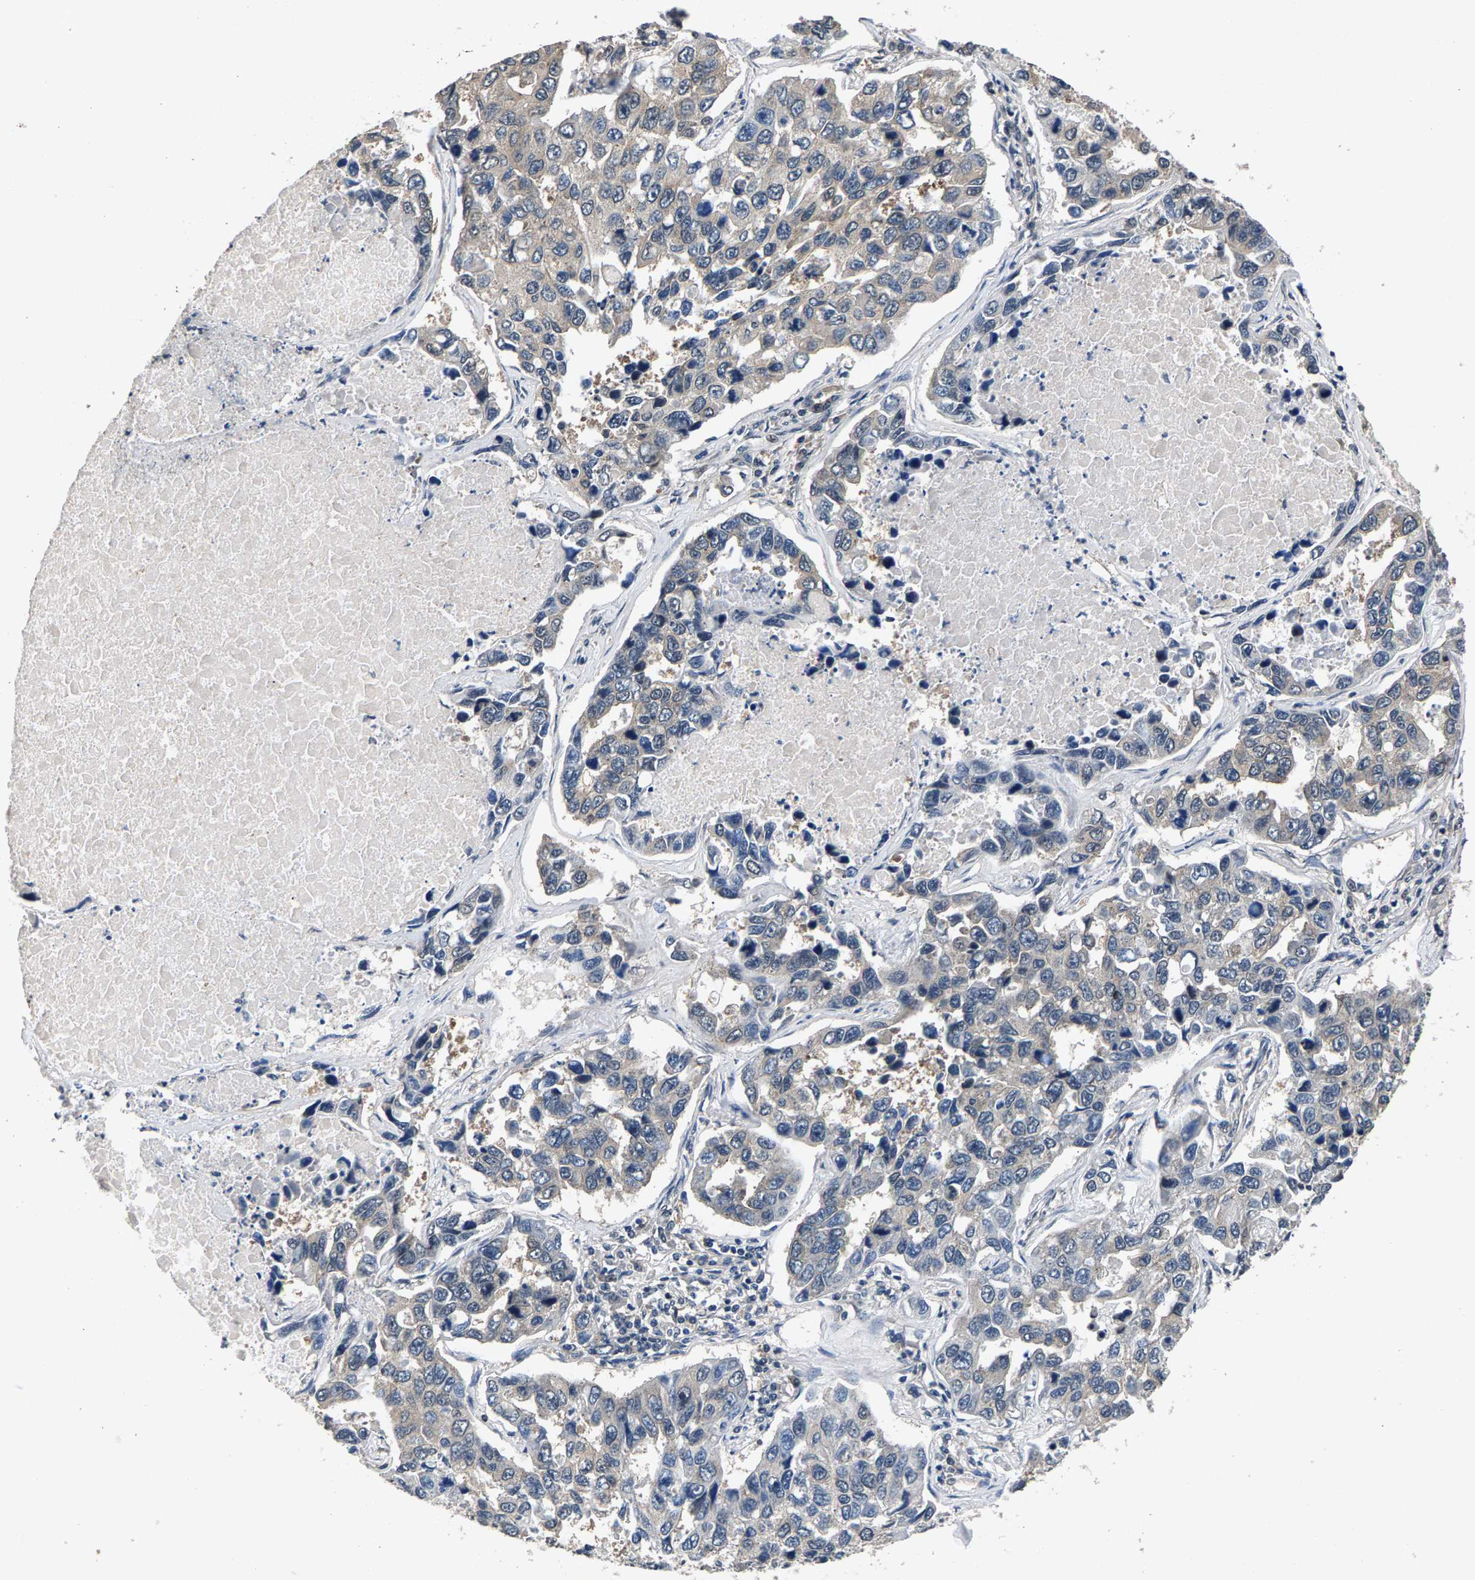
{"staining": {"intensity": "weak", "quantity": "<25%", "location": "cytoplasmic/membranous"}, "tissue": "lung cancer", "cell_type": "Tumor cells", "image_type": "cancer", "snomed": [{"axis": "morphology", "description": "Adenocarcinoma, NOS"}, {"axis": "topography", "description": "Lung"}], "caption": "Immunohistochemistry (IHC) histopathology image of neoplastic tissue: lung cancer (adenocarcinoma) stained with DAB (3,3'-diaminobenzidine) reveals no significant protein expression in tumor cells.", "gene": "RBM33", "patient": {"sex": "male", "age": 64}}